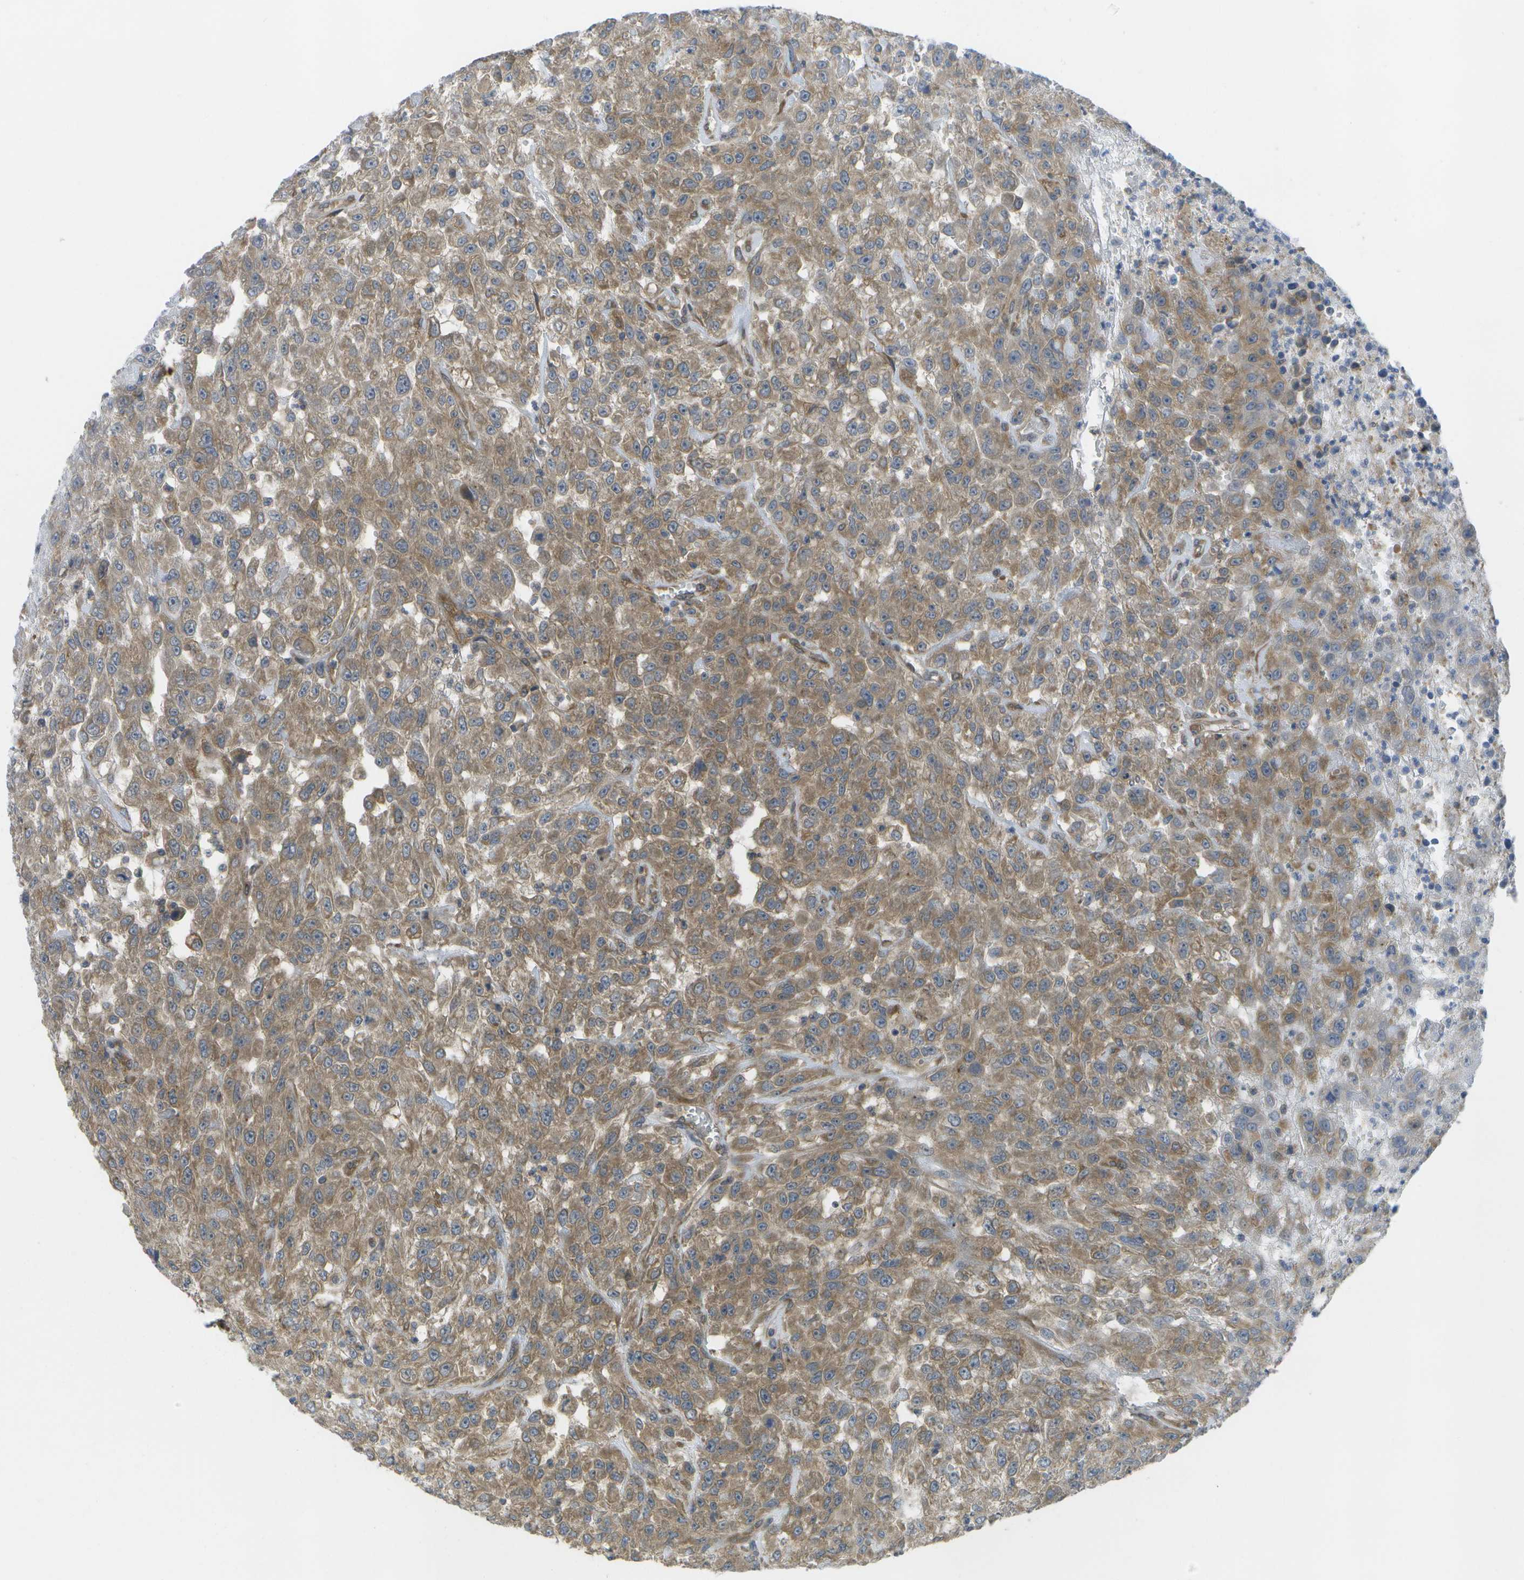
{"staining": {"intensity": "moderate", "quantity": ">75%", "location": "cytoplasmic/membranous"}, "tissue": "urothelial cancer", "cell_type": "Tumor cells", "image_type": "cancer", "snomed": [{"axis": "morphology", "description": "Urothelial carcinoma, High grade"}, {"axis": "topography", "description": "Urinary bladder"}], "caption": "This photomicrograph reveals IHC staining of human urothelial cancer, with medium moderate cytoplasmic/membranous expression in approximately >75% of tumor cells.", "gene": "DPM3", "patient": {"sex": "male", "age": 46}}